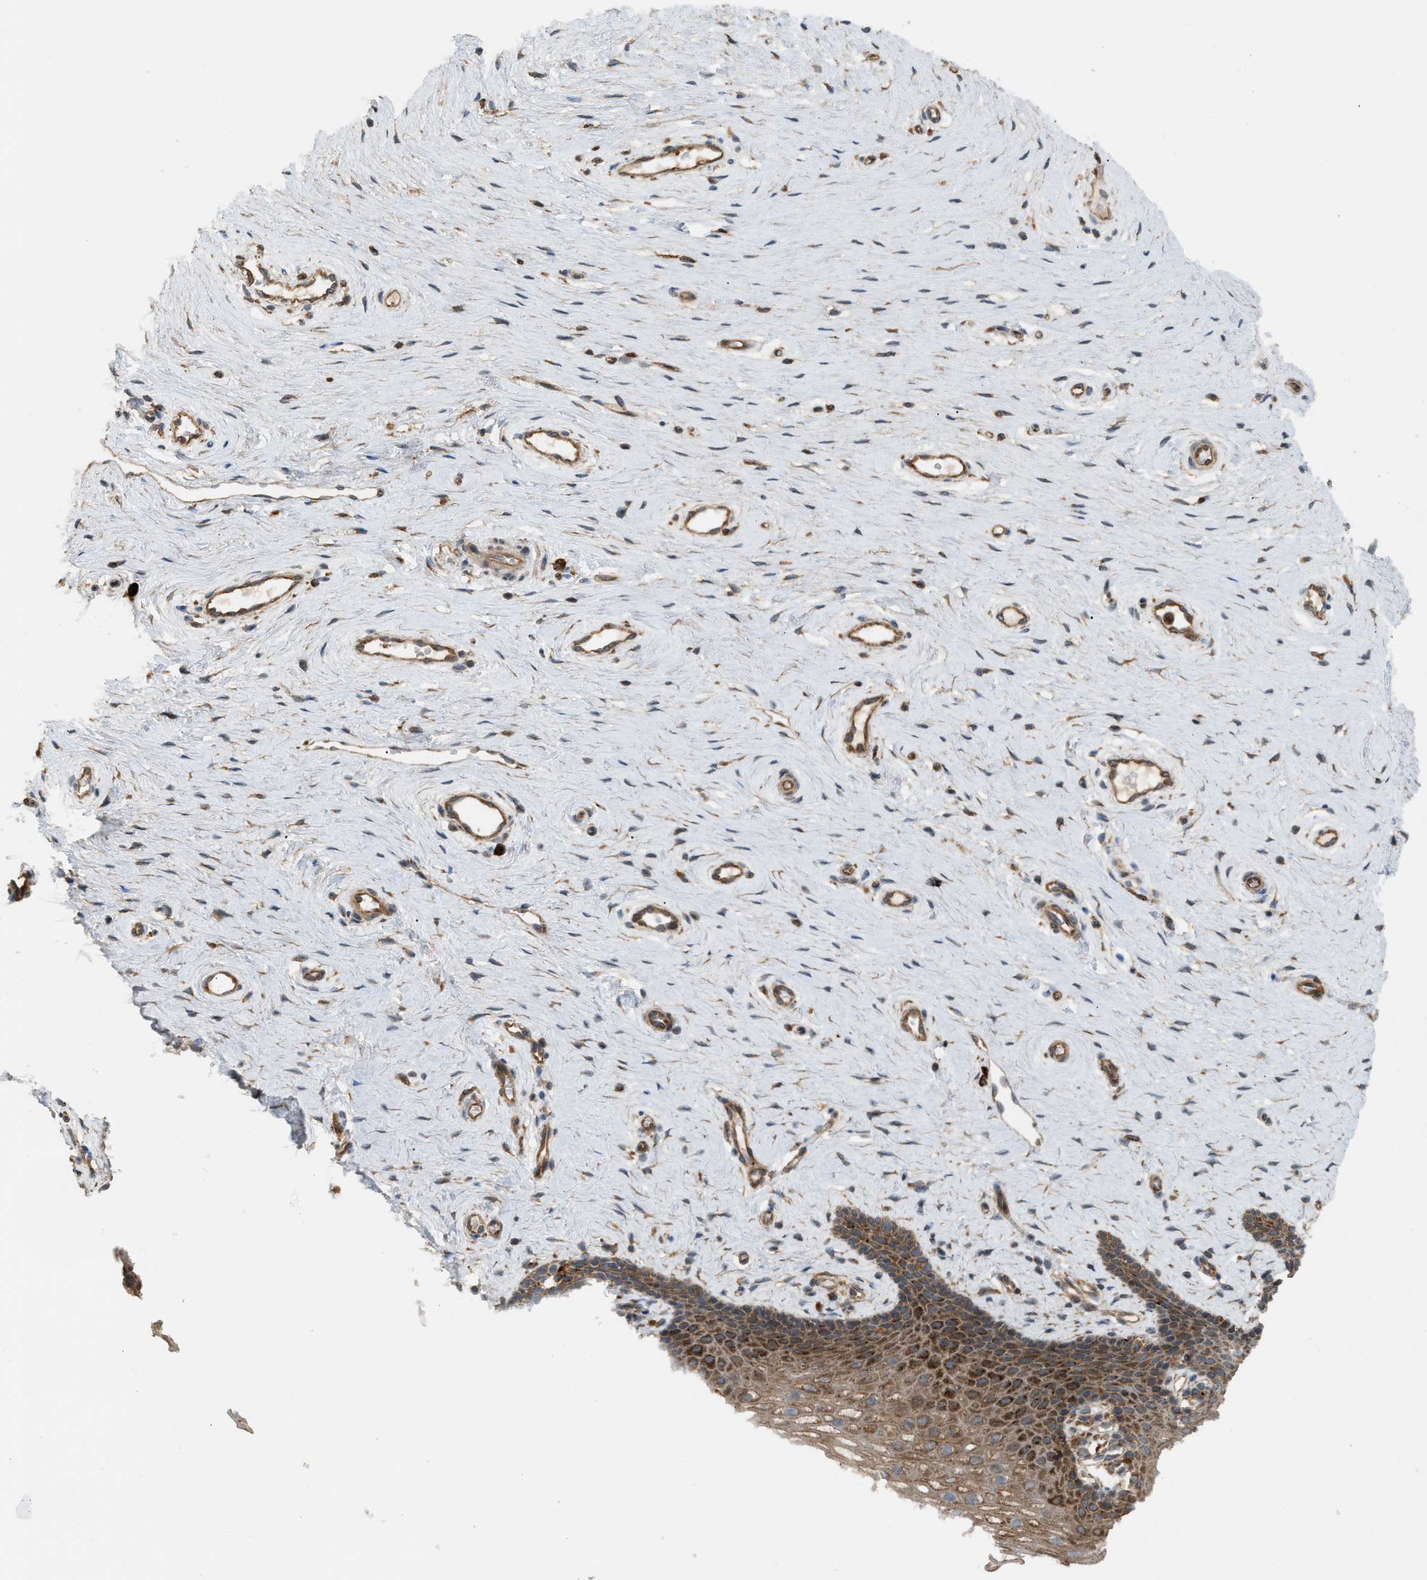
{"staining": {"intensity": "moderate", "quantity": ">75%", "location": "cytoplasmic/membranous"}, "tissue": "cervix", "cell_type": "Squamous epithelial cells", "image_type": "normal", "snomed": [{"axis": "morphology", "description": "Normal tissue, NOS"}, {"axis": "topography", "description": "Cervix"}], "caption": "An image of cervix stained for a protein displays moderate cytoplasmic/membranous brown staining in squamous epithelial cells.", "gene": "BAIAP2L1", "patient": {"sex": "female", "age": 39}}